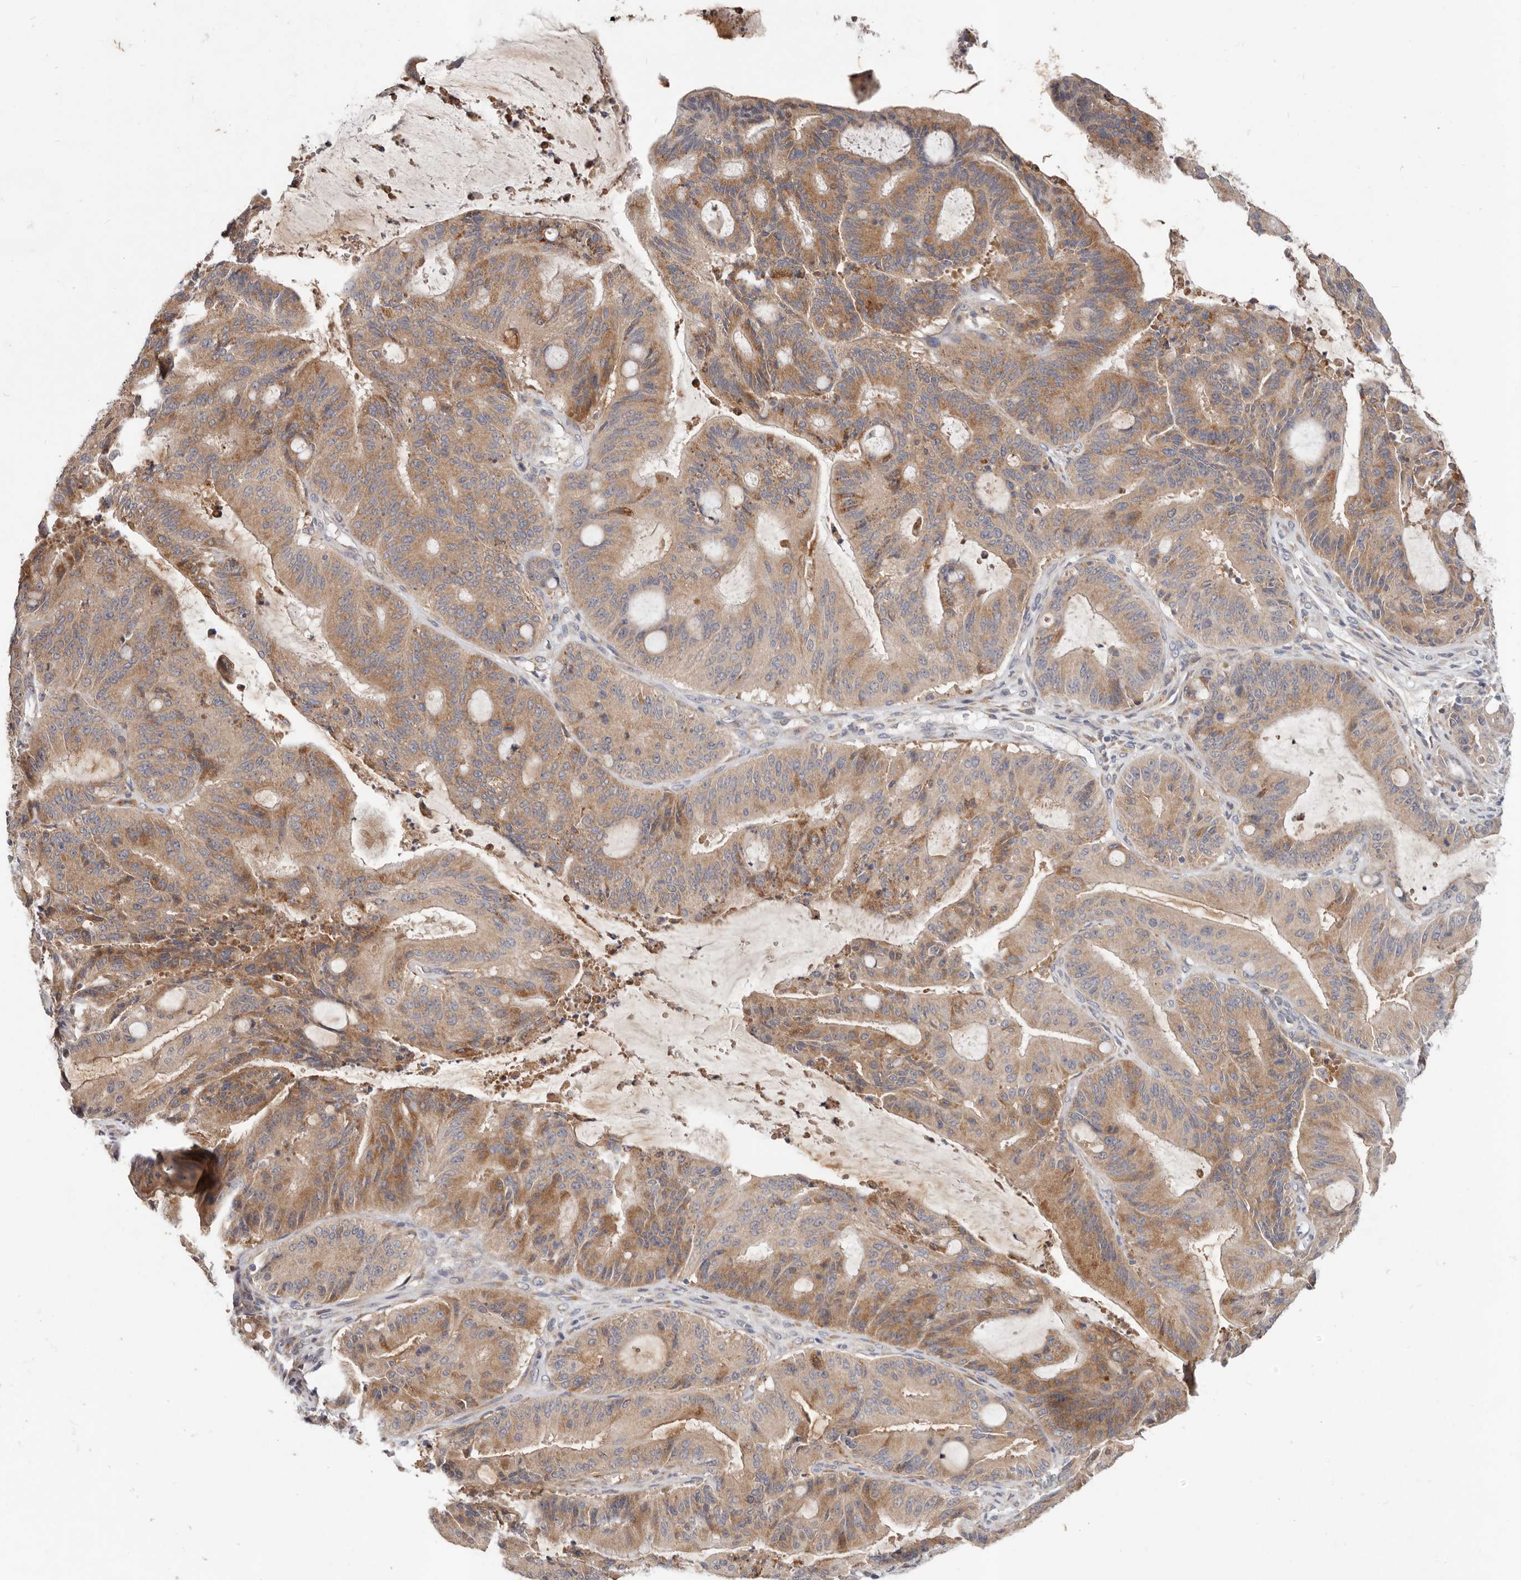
{"staining": {"intensity": "moderate", "quantity": ">75%", "location": "cytoplasmic/membranous"}, "tissue": "liver cancer", "cell_type": "Tumor cells", "image_type": "cancer", "snomed": [{"axis": "morphology", "description": "Normal tissue, NOS"}, {"axis": "morphology", "description": "Cholangiocarcinoma"}, {"axis": "topography", "description": "Liver"}, {"axis": "topography", "description": "Peripheral nerve tissue"}], "caption": "Liver cancer was stained to show a protein in brown. There is medium levels of moderate cytoplasmic/membranous expression in about >75% of tumor cells.", "gene": "WDR77", "patient": {"sex": "female", "age": 73}}